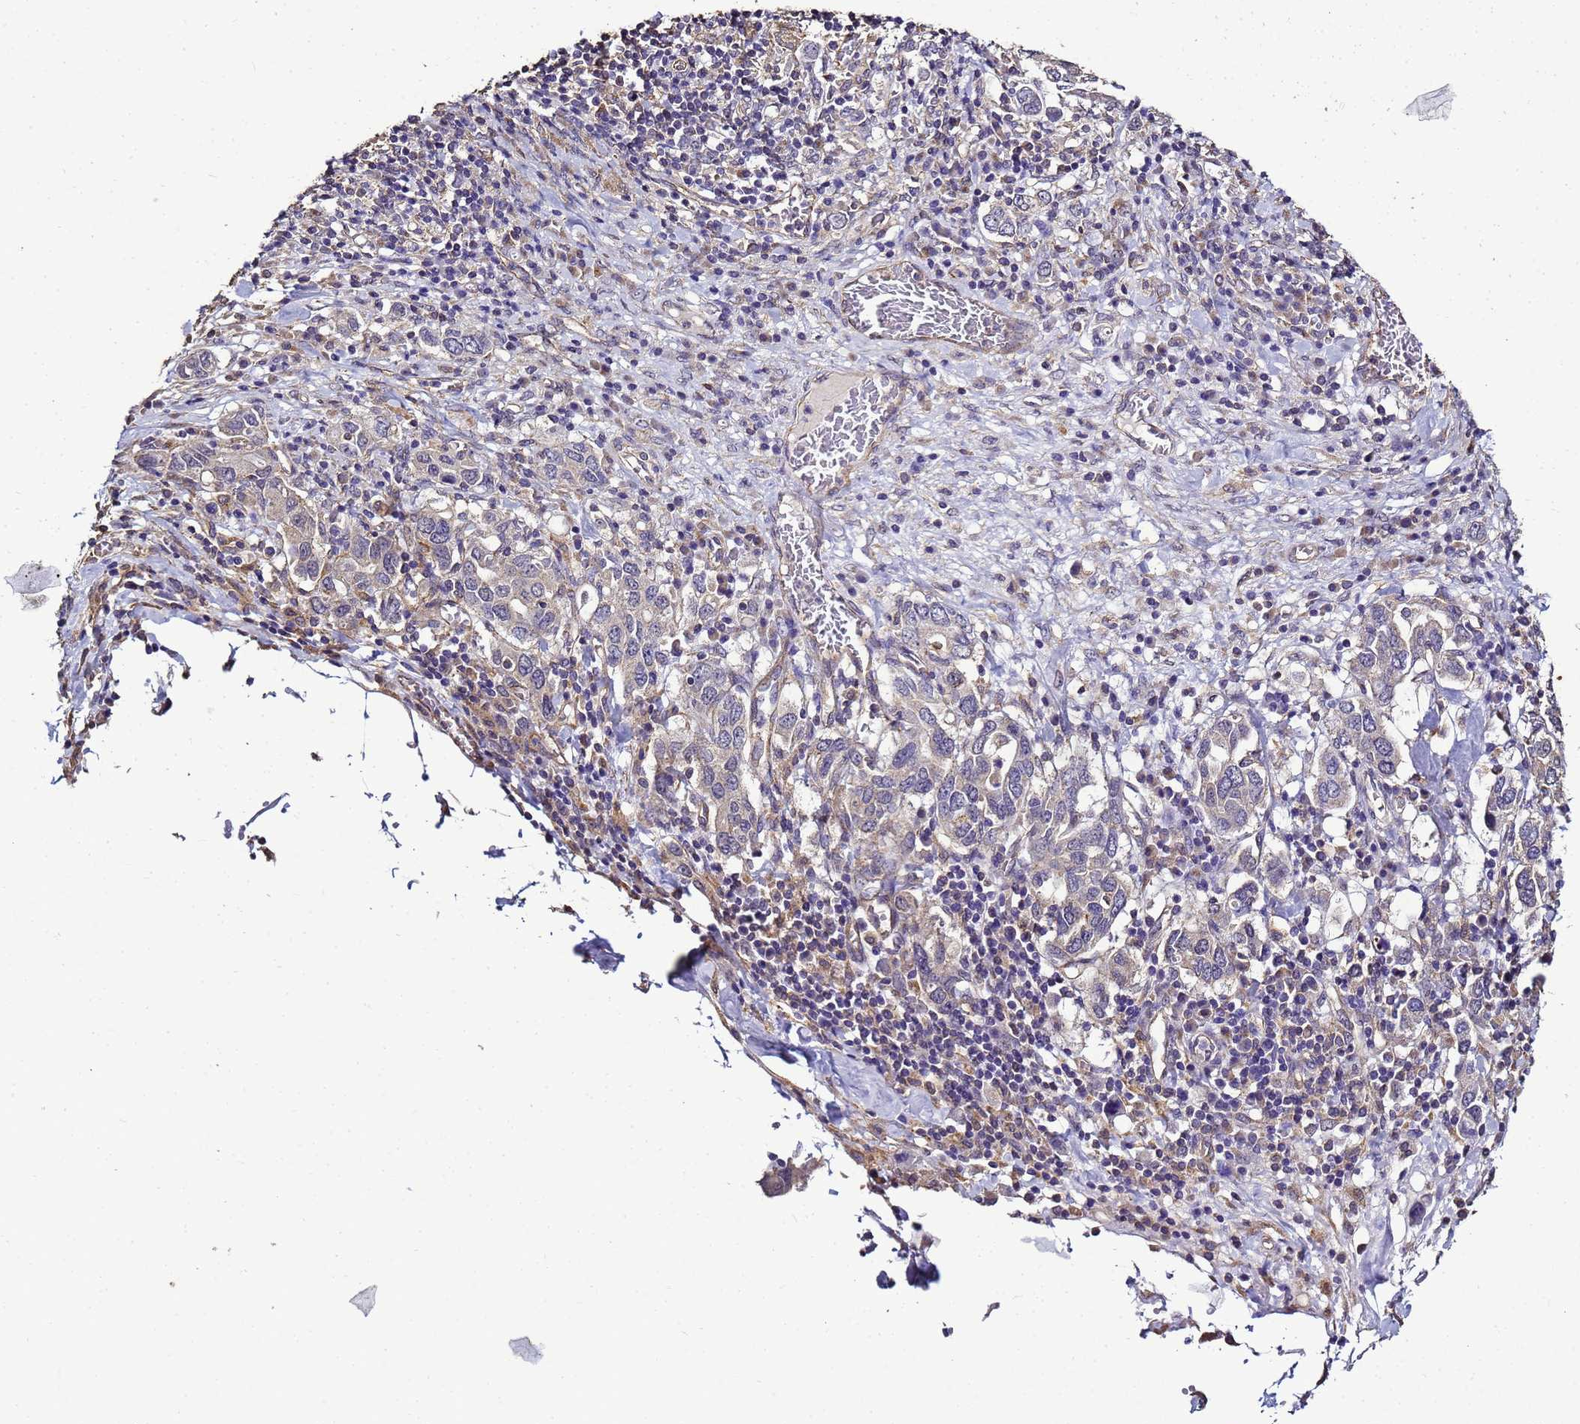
{"staining": {"intensity": "negative", "quantity": "none", "location": "none"}, "tissue": "stomach cancer", "cell_type": "Tumor cells", "image_type": "cancer", "snomed": [{"axis": "morphology", "description": "Adenocarcinoma, NOS"}, {"axis": "topography", "description": "Stomach, upper"}, {"axis": "topography", "description": "Stomach"}], "caption": "A high-resolution histopathology image shows IHC staining of adenocarcinoma (stomach), which reveals no significant expression in tumor cells. The staining is performed using DAB (3,3'-diaminobenzidine) brown chromogen with nuclei counter-stained in using hematoxylin.", "gene": "ENOPH1", "patient": {"sex": "male", "age": 62}}